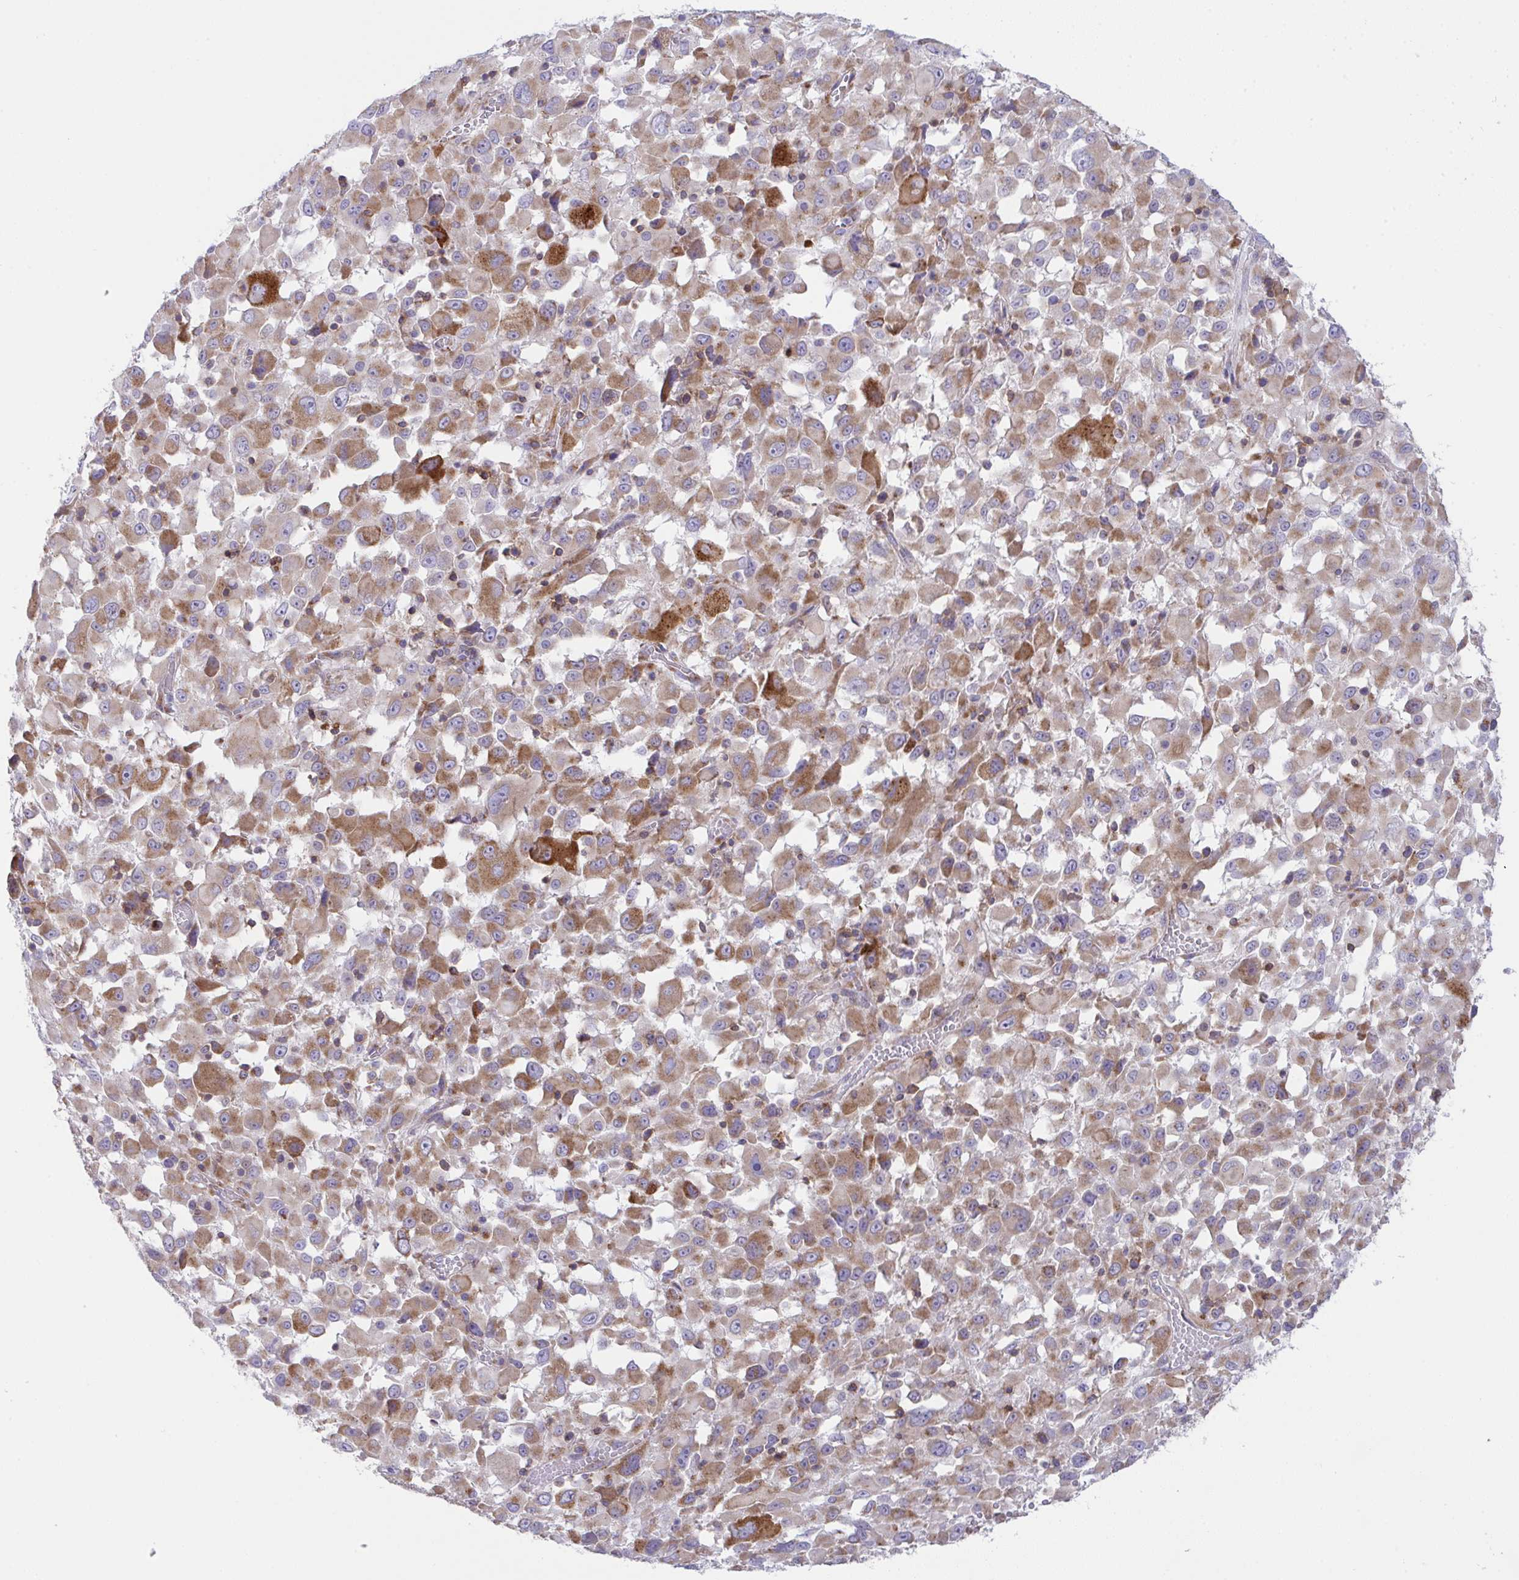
{"staining": {"intensity": "strong", "quantity": "25%-75%", "location": "cytoplasmic/membranous"}, "tissue": "melanoma", "cell_type": "Tumor cells", "image_type": "cancer", "snomed": [{"axis": "morphology", "description": "Malignant melanoma, Metastatic site"}, {"axis": "topography", "description": "Soft tissue"}], "caption": "DAB (3,3'-diaminobenzidine) immunohistochemical staining of malignant melanoma (metastatic site) displays strong cytoplasmic/membranous protein staining in about 25%-75% of tumor cells.", "gene": "MIA3", "patient": {"sex": "male", "age": 50}}